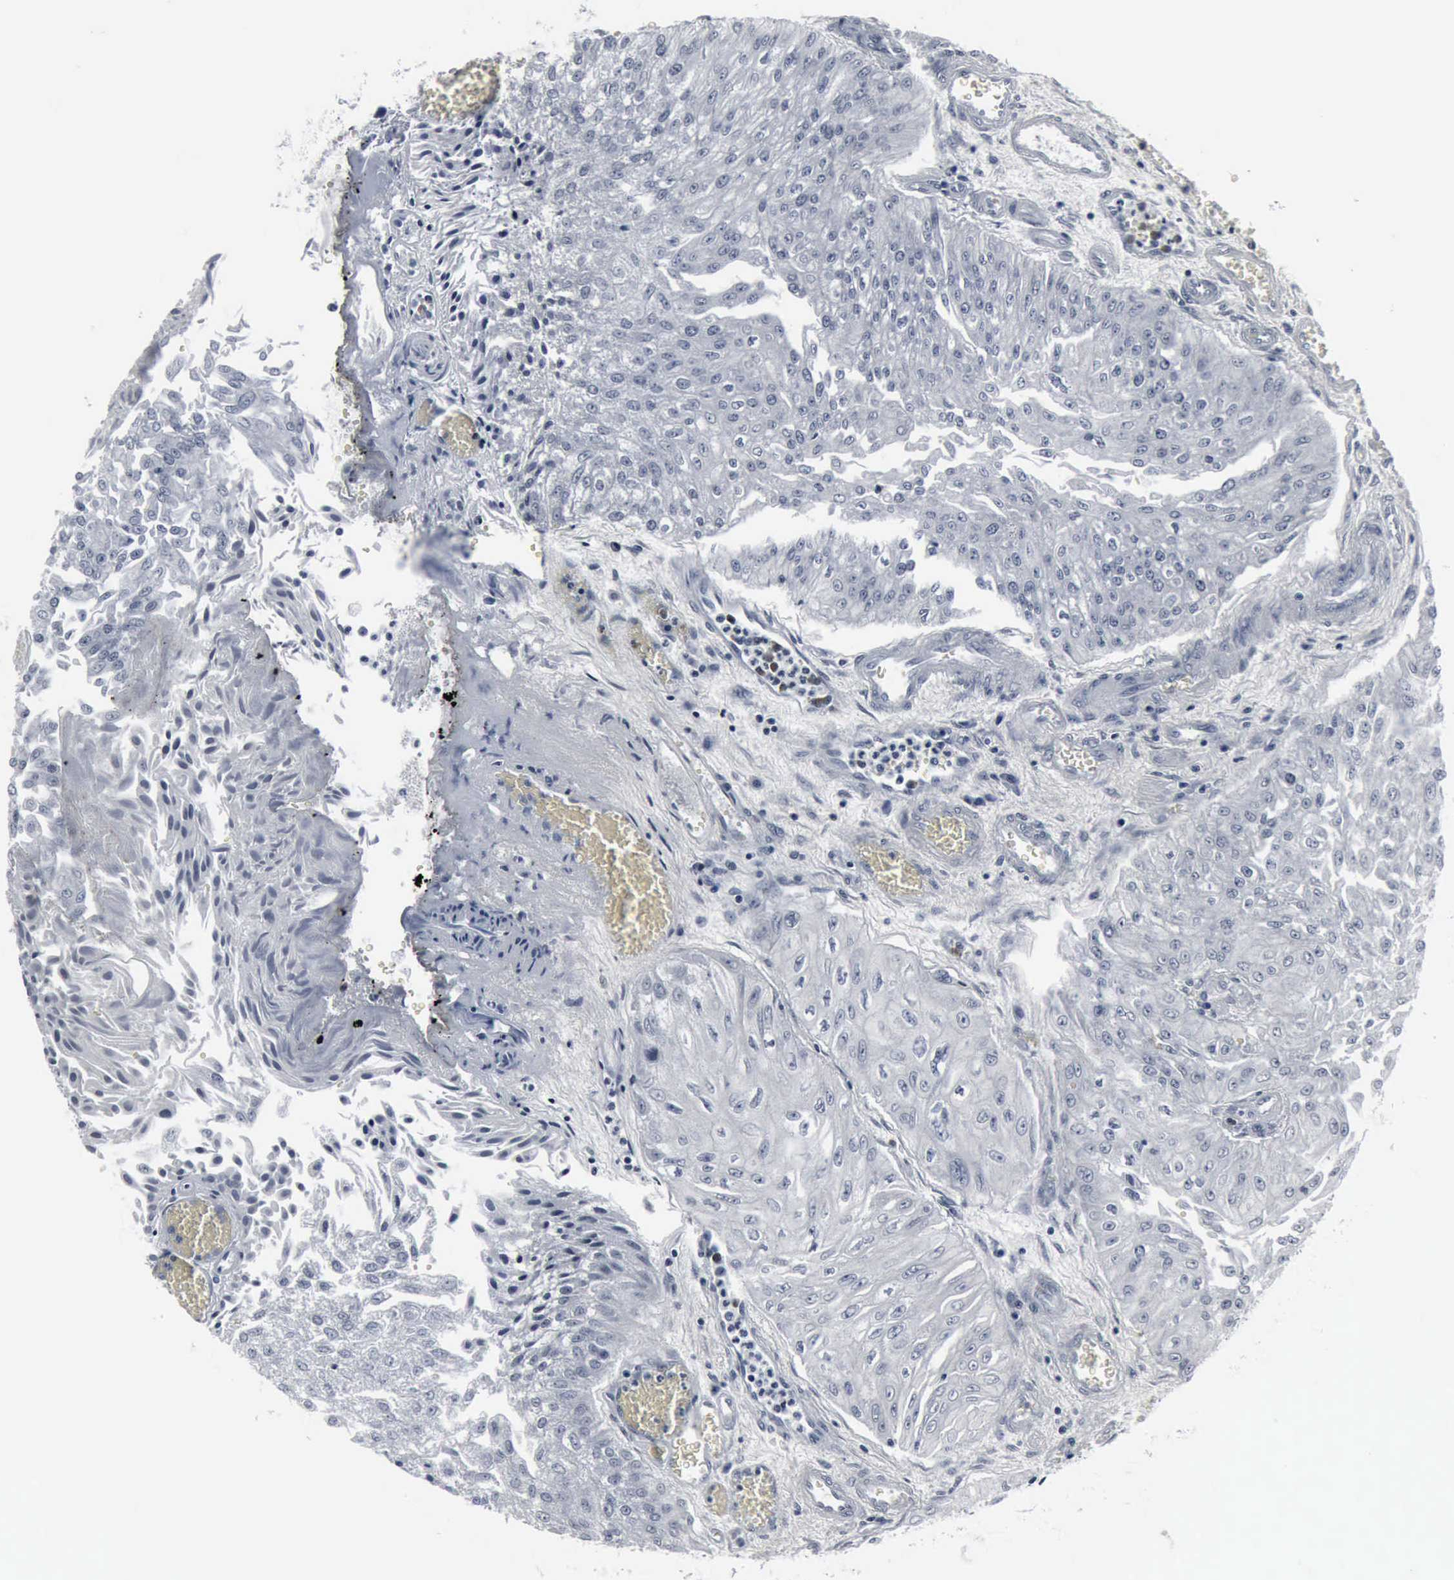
{"staining": {"intensity": "negative", "quantity": "none", "location": "none"}, "tissue": "urothelial cancer", "cell_type": "Tumor cells", "image_type": "cancer", "snomed": [{"axis": "morphology", "description": "Urothelial carcinoma, Low grade"}, {"axis": "topography", "description": "Urinary bladder"}], "caption": "An IHC image of urothelial carcinoma (low-grade) is shown. There is no staining in tumor cells of urothelial carcinoma (low-grade).", "gene": "SNAP25", "patient": {"sex": "male", "age": 86}}